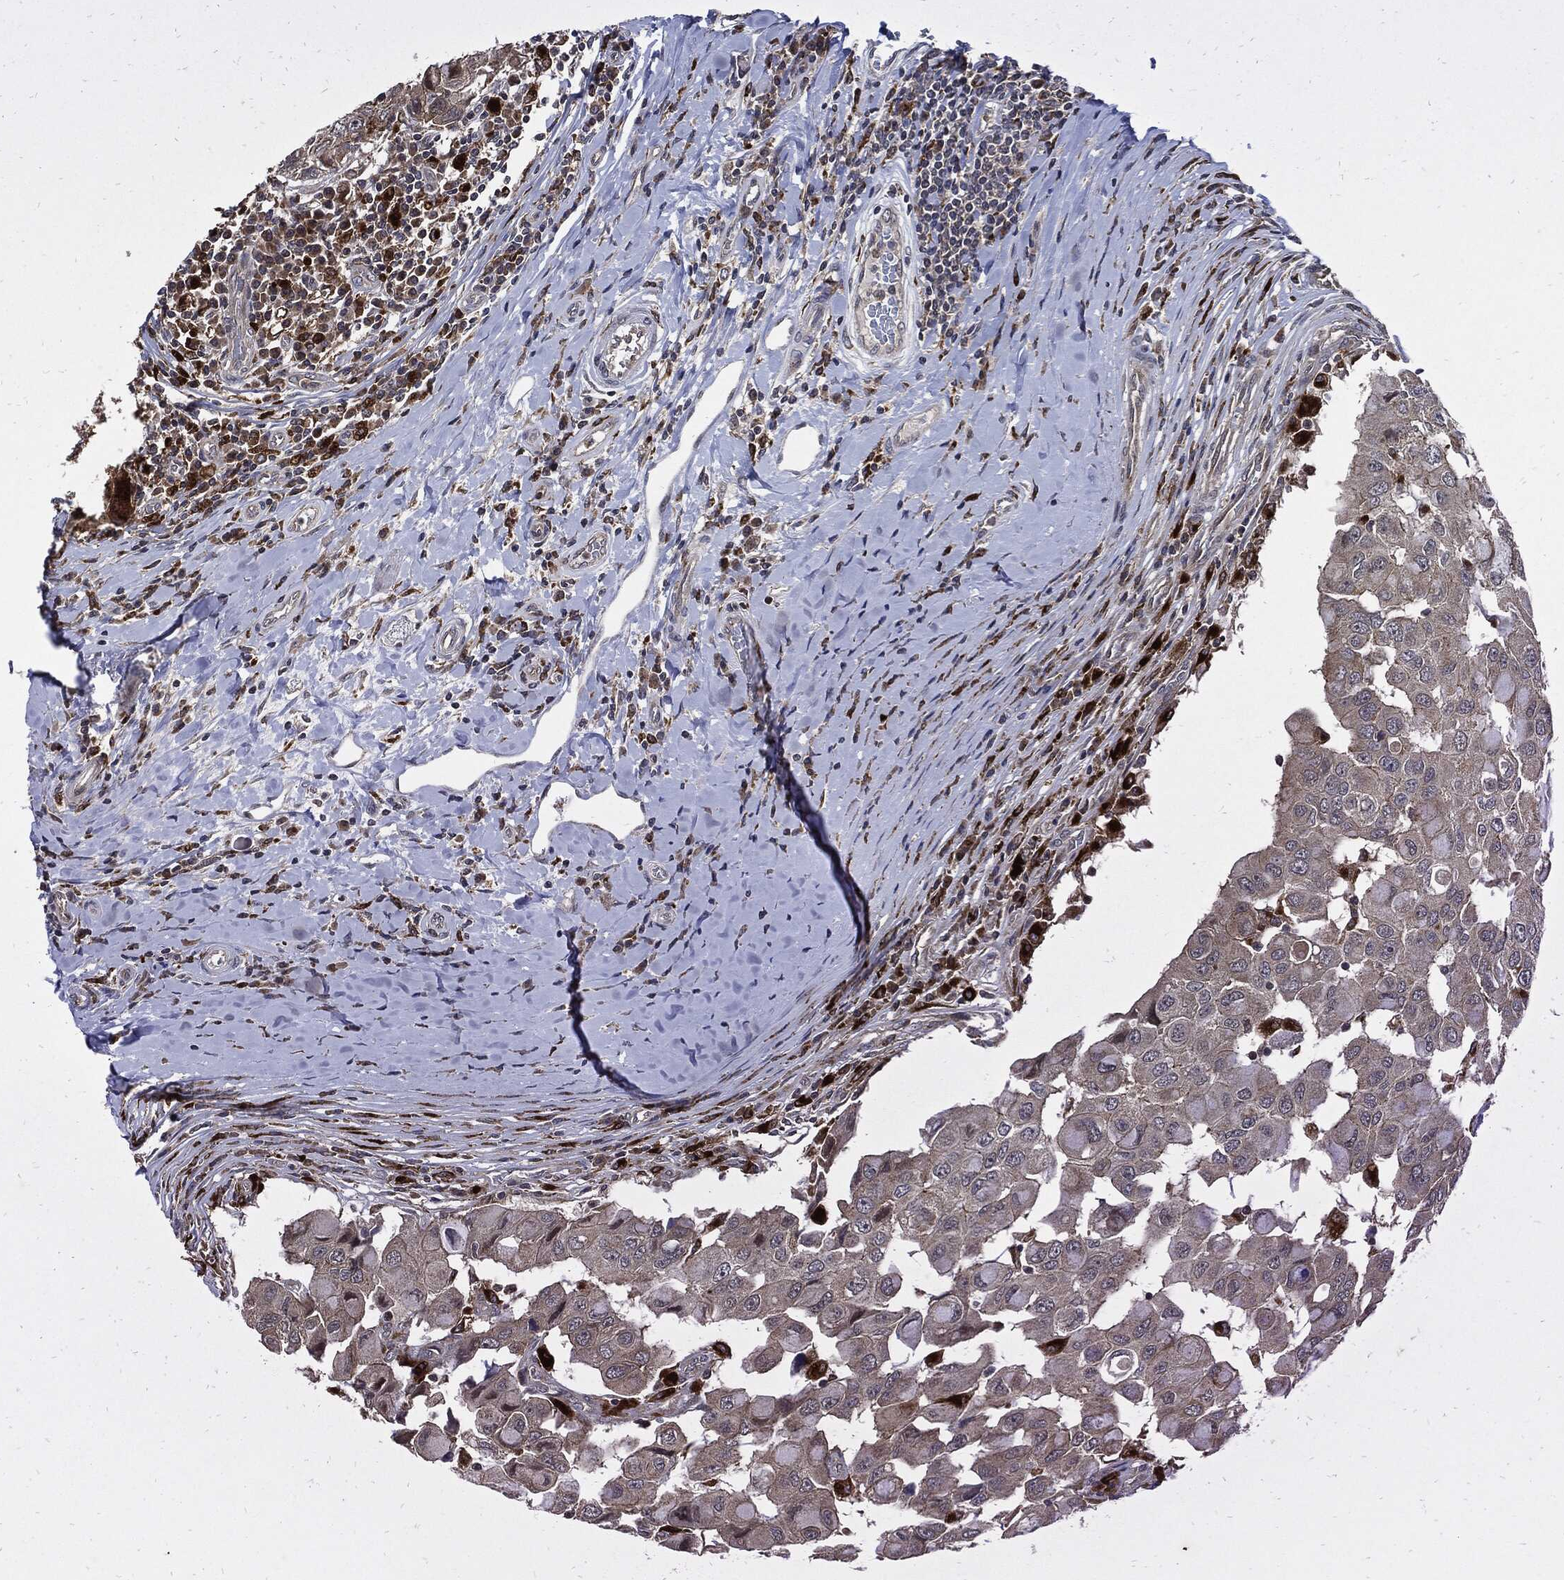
{"staining": {"intensity": "negative", "quantity": "none", "location": "none"}, "tissue": "breast cancer", "cell_type": "Tumor cells", "image_type": "cancer", "snomed": [{"axis": "morphology", "description": "Duct carcinoma"}, {"axis": "topography", "description": "Breast"}], "caption": "Immunohistochemistry (IHC) photomicrograph of neoplastic tissue: breast infiltrating ductal carcinoma stained with DAB reveals no significant protein positivity in tumor cells.", "gene": "SLC31A2", "patient": {"sex": "female", "age": 27}}